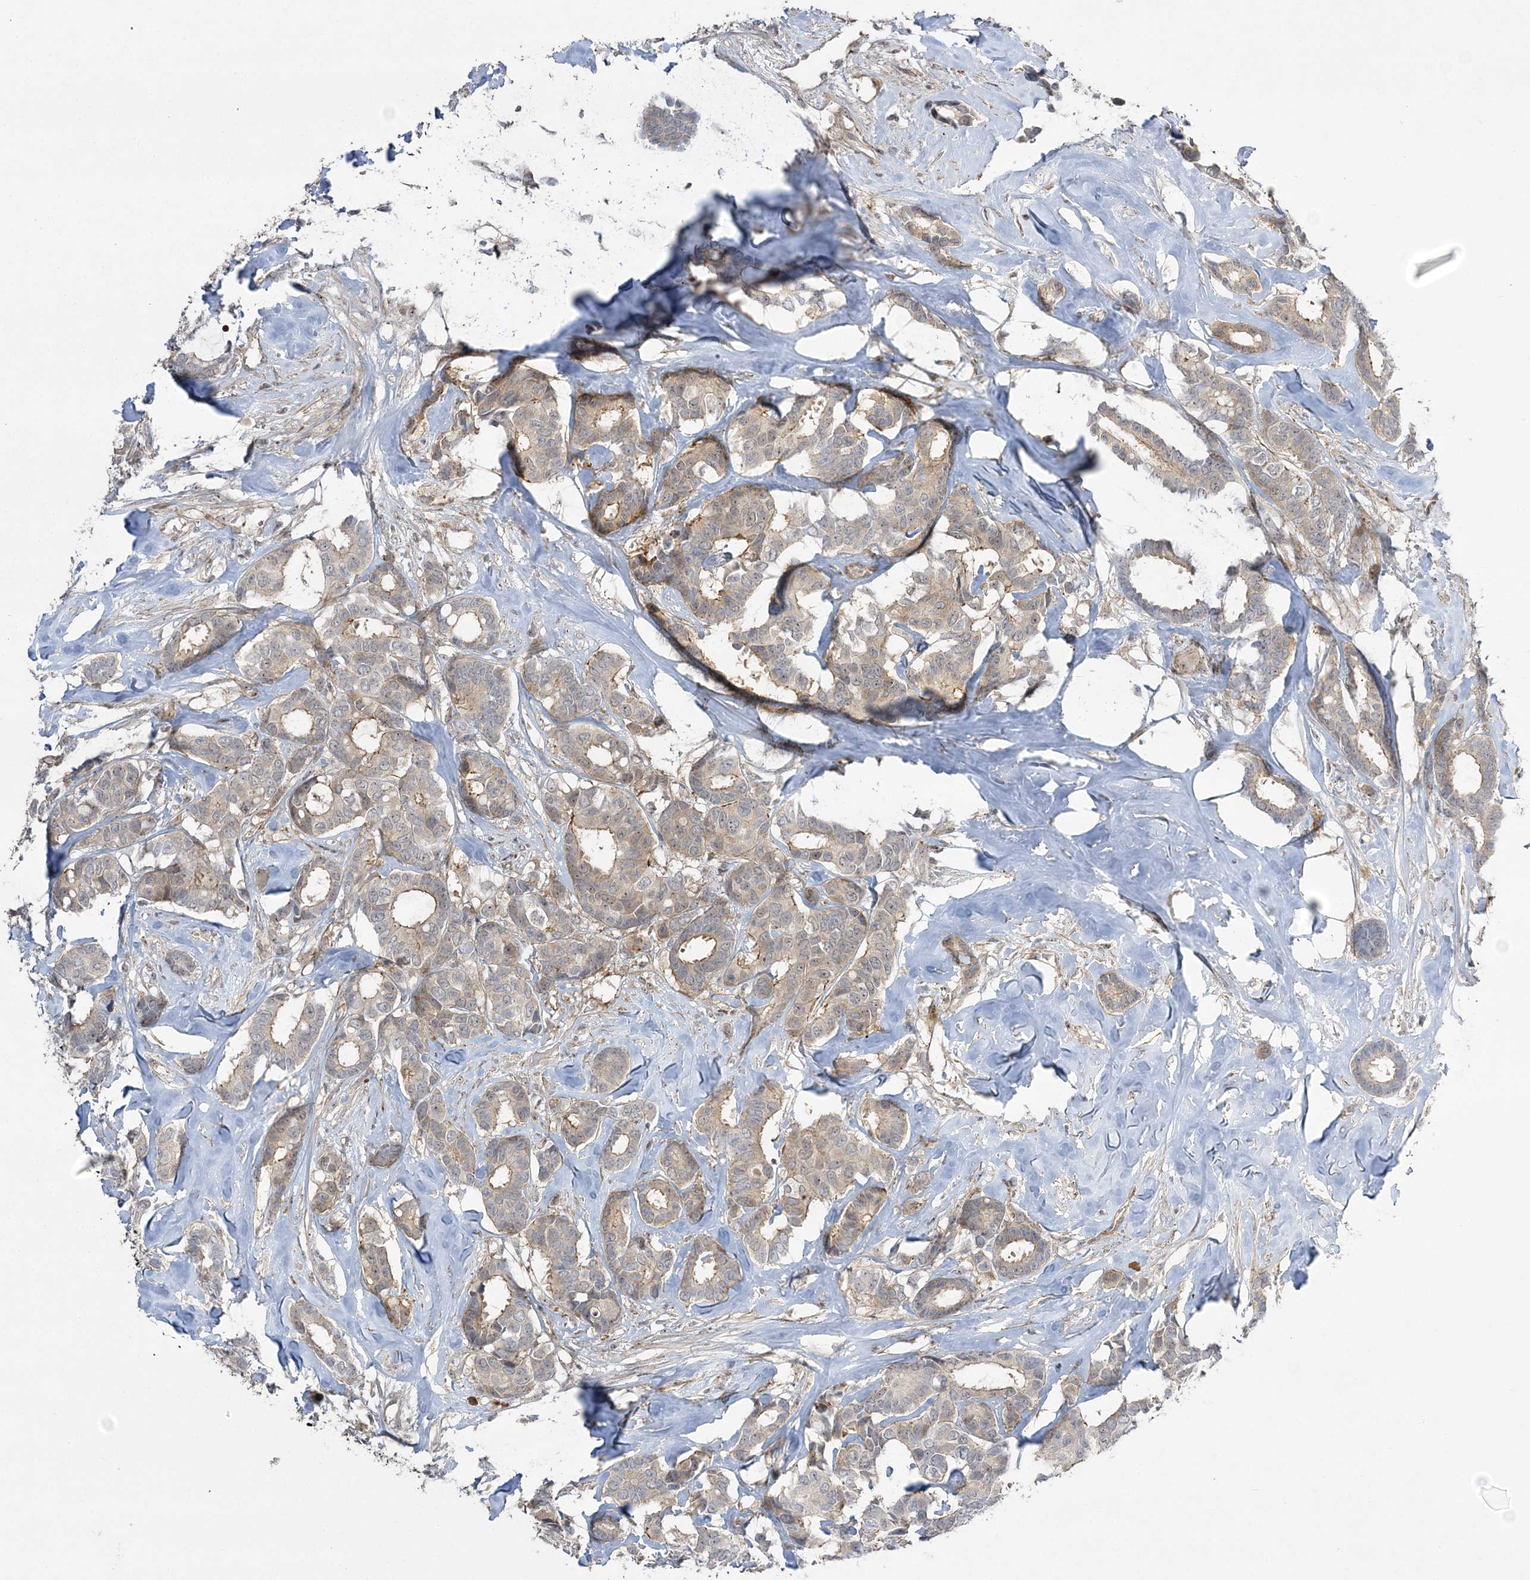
{"staining": {"intensity": "weak", "quantity": ">75%", "location": "cytoplasmic/membranous,nuclear"}, "tissue": "breast cancer", "cell_type": "Tumor cells", "image_type": "cancer", "snomed": [{"axis": "morphology", "description": "Duct carcinoma"}, {"axis": "topography", "description": "Breast"}], "caption": "The image displays immunohistochemical staining of breast intraductal carcinoma. There is weak cytoplasmic/membranous and nuclear positivity is identified in about >75% of tumor cells.", "gene": "NPM3", "patient": {"sex": "female", "age": 87}}